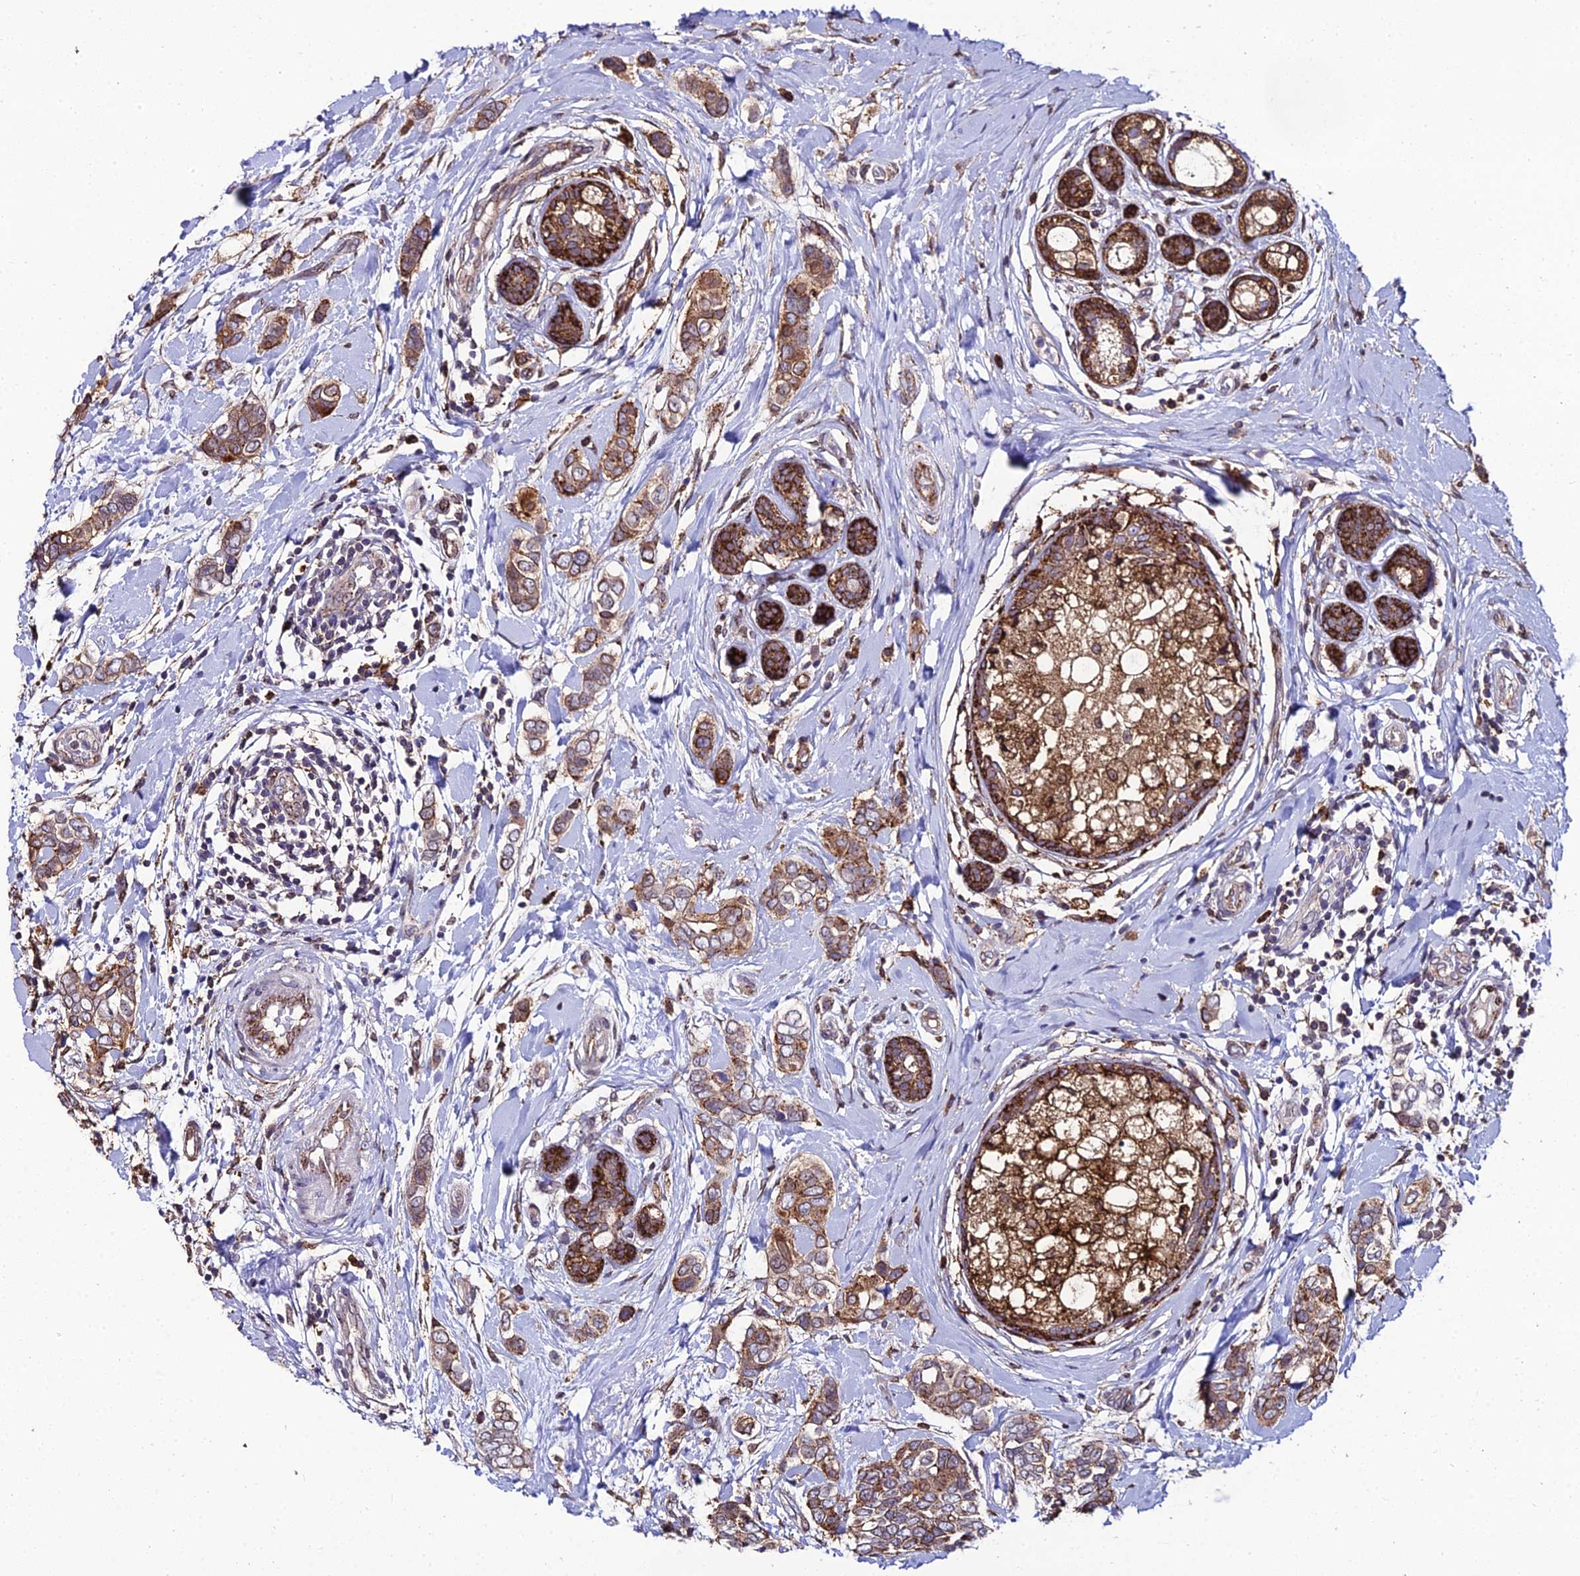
{"staining": {"intensity": "strong", "quantity": ">75%", "location": "cytoplasmic/membranous"}, "tissue": "breast cancer", "cell_type": "Tumor cells", "image_type": "cancer", "snomed": [{"axis": "morphology", "description": "Lobular carcinoma"}, {"axis": "topography", "description": "Breast"}], "caption": "This micrograph exhibits immunohistochemistry (IHC) staining of breast lobular carcinoma, with high strong cytoplasmic/membranous positivity in approximately >75% of tumor cells.", "gene": "DDX19A", "patient": {"sex": "female", "age": 51}}